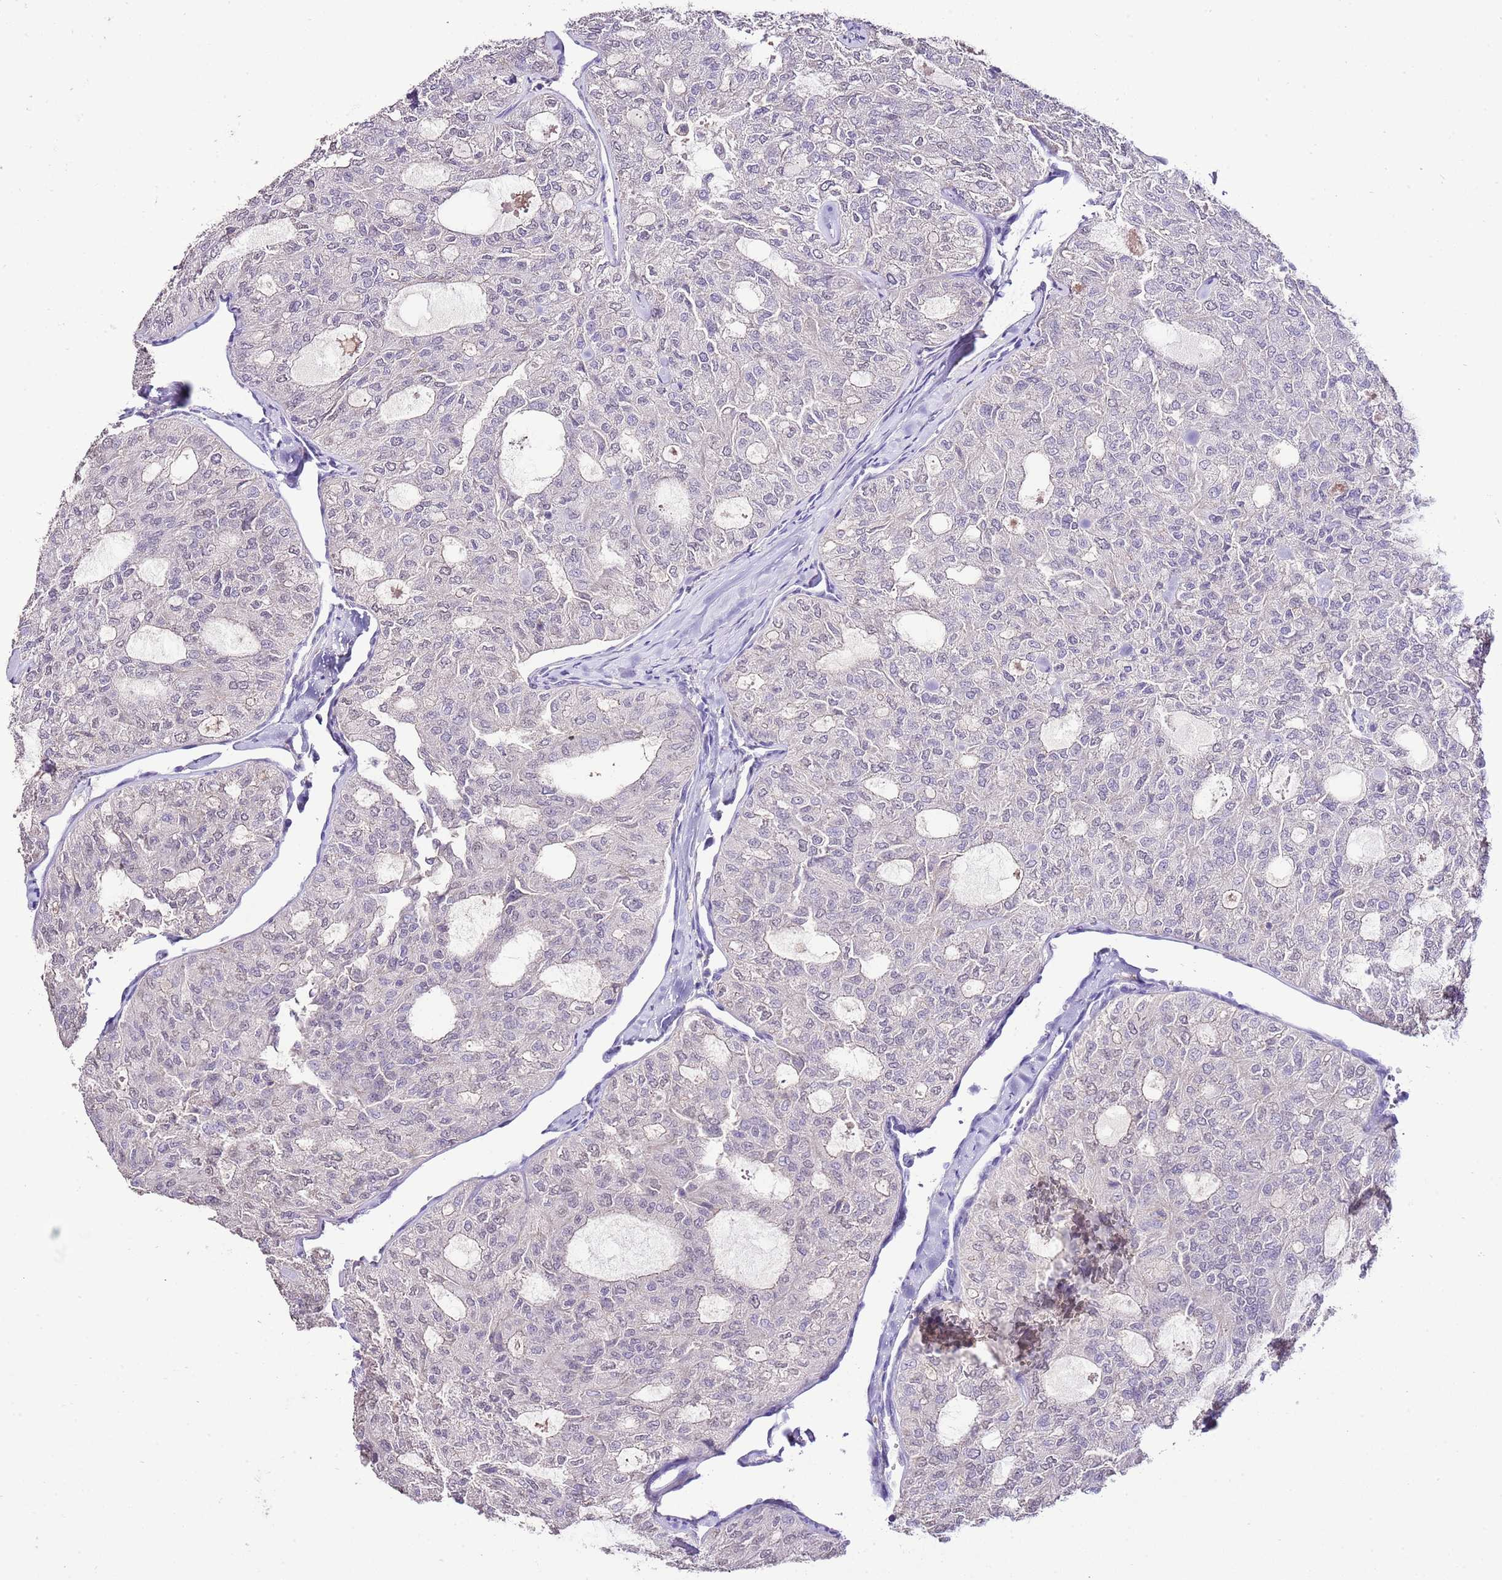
{"staining": {"intensity": "weak", "quantity": "25%-75%", "location": "nuclear"}, "tissue": "thyroid cancer", "cell_type": "Tumor cells", "image_type": "cancer", "snomed": [{"axis": "morphology", "description": "Follicular adenoma carcinoma, NOS"}, {"axis": "topography", "description": "Thyroid gland"}], "caption": "Human thyroid cancer (follicular adenoma carcinoma) stained with a brown dye demonstrates weak nuclear positive staining in about 25%-75% of tumor cells.", "gene": "IZUMO4", "patient": {"sex": "male", "age": 75}}